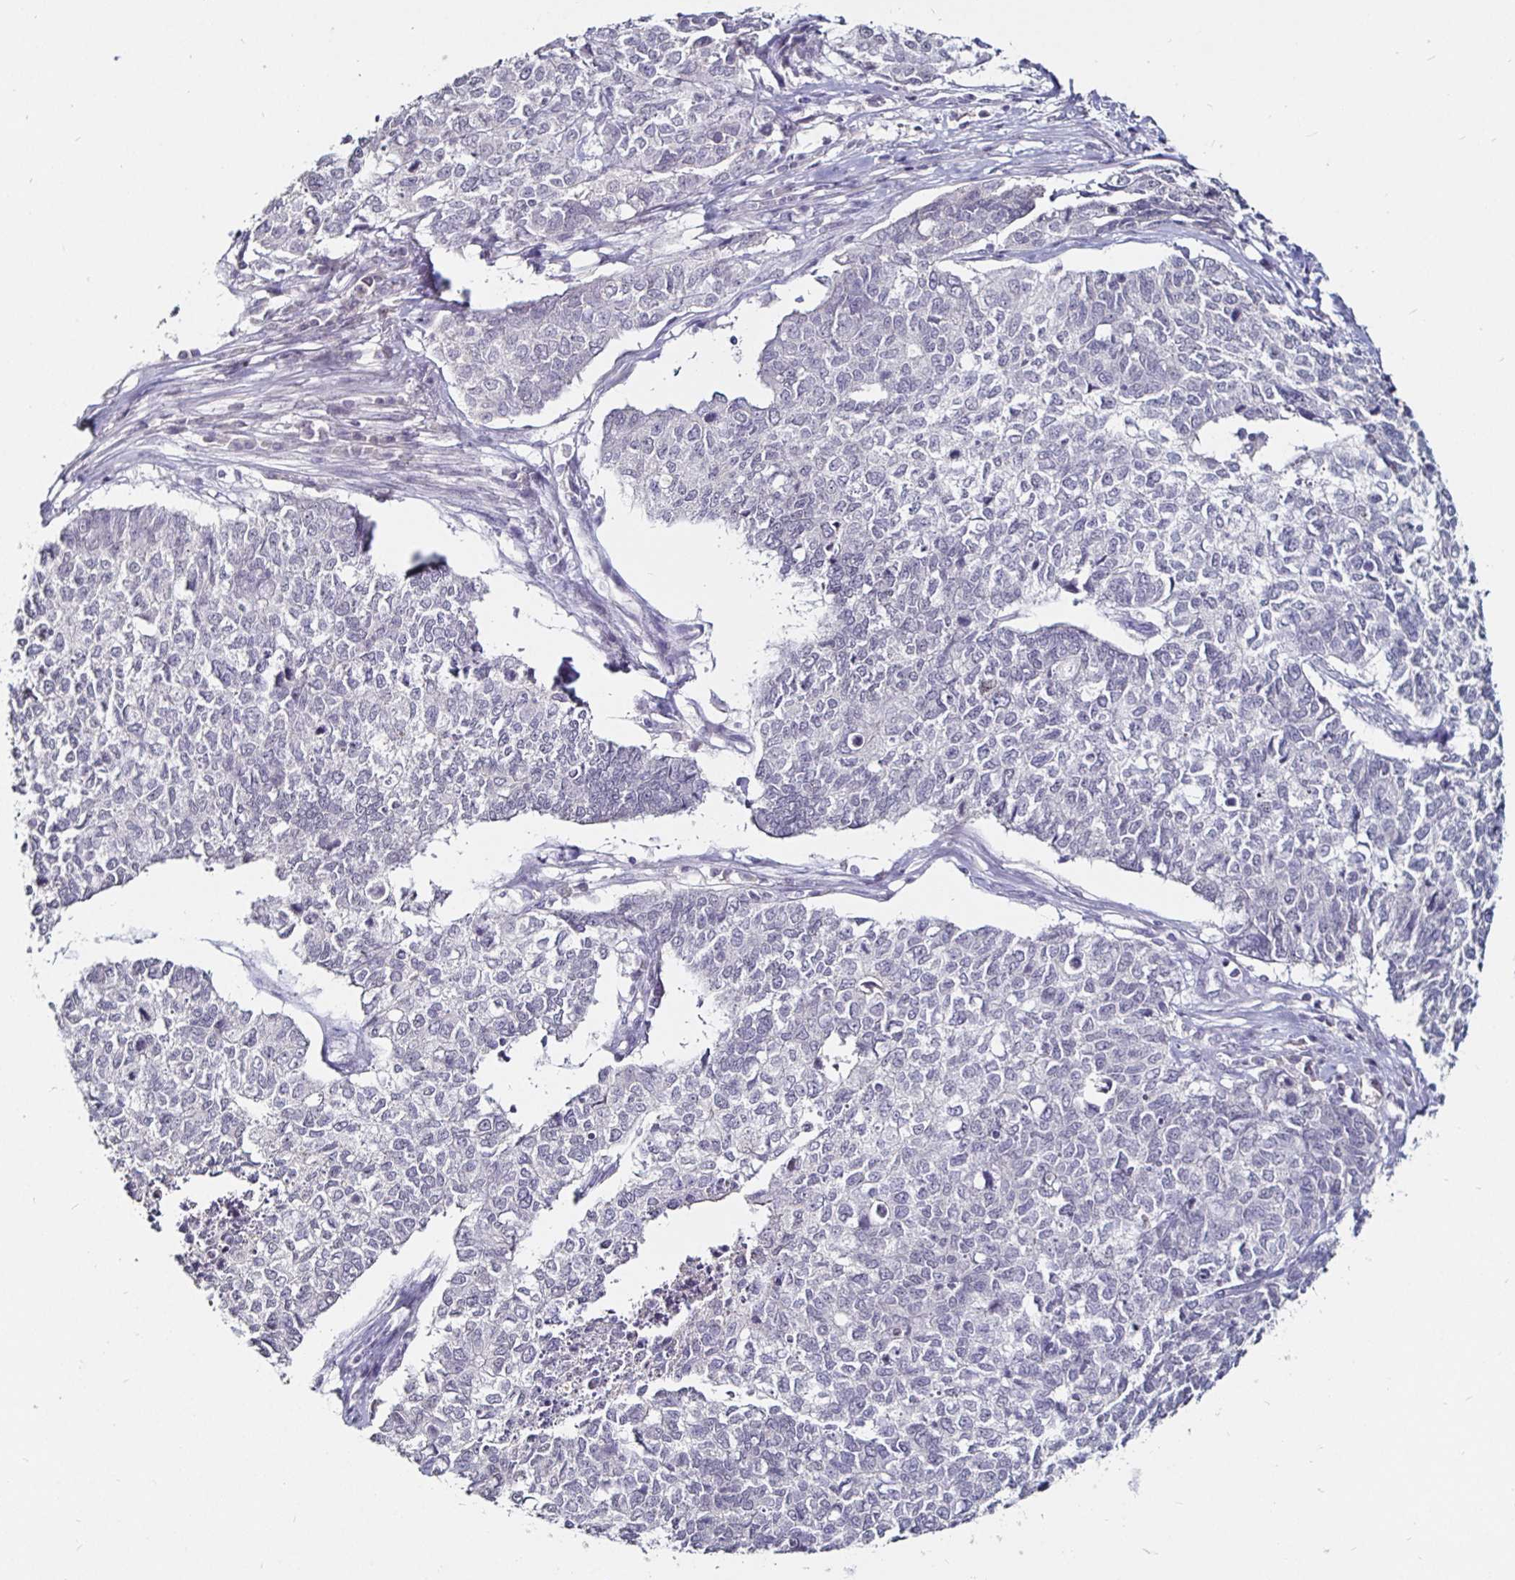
{"staining": {"intensity": "negative", "quantity": "none", "location": "none"}, "tissue": "cervical cancer", "cell_type": "Tumor cells", "image_type": "cancer", "snomed": [{"axis": "morphology", "description": "Adenocarcinoma, NOS"}, {"axis": "topography", "description": "Cervix"}], "caption": "Tumor cells show no significant protein positivity in adenocarcinoma (cervical). (DAB immunohistochemistry (IHC), high magnification).", "gene": "FAIM2", "patient": {"sex": "female", "age": 63}}